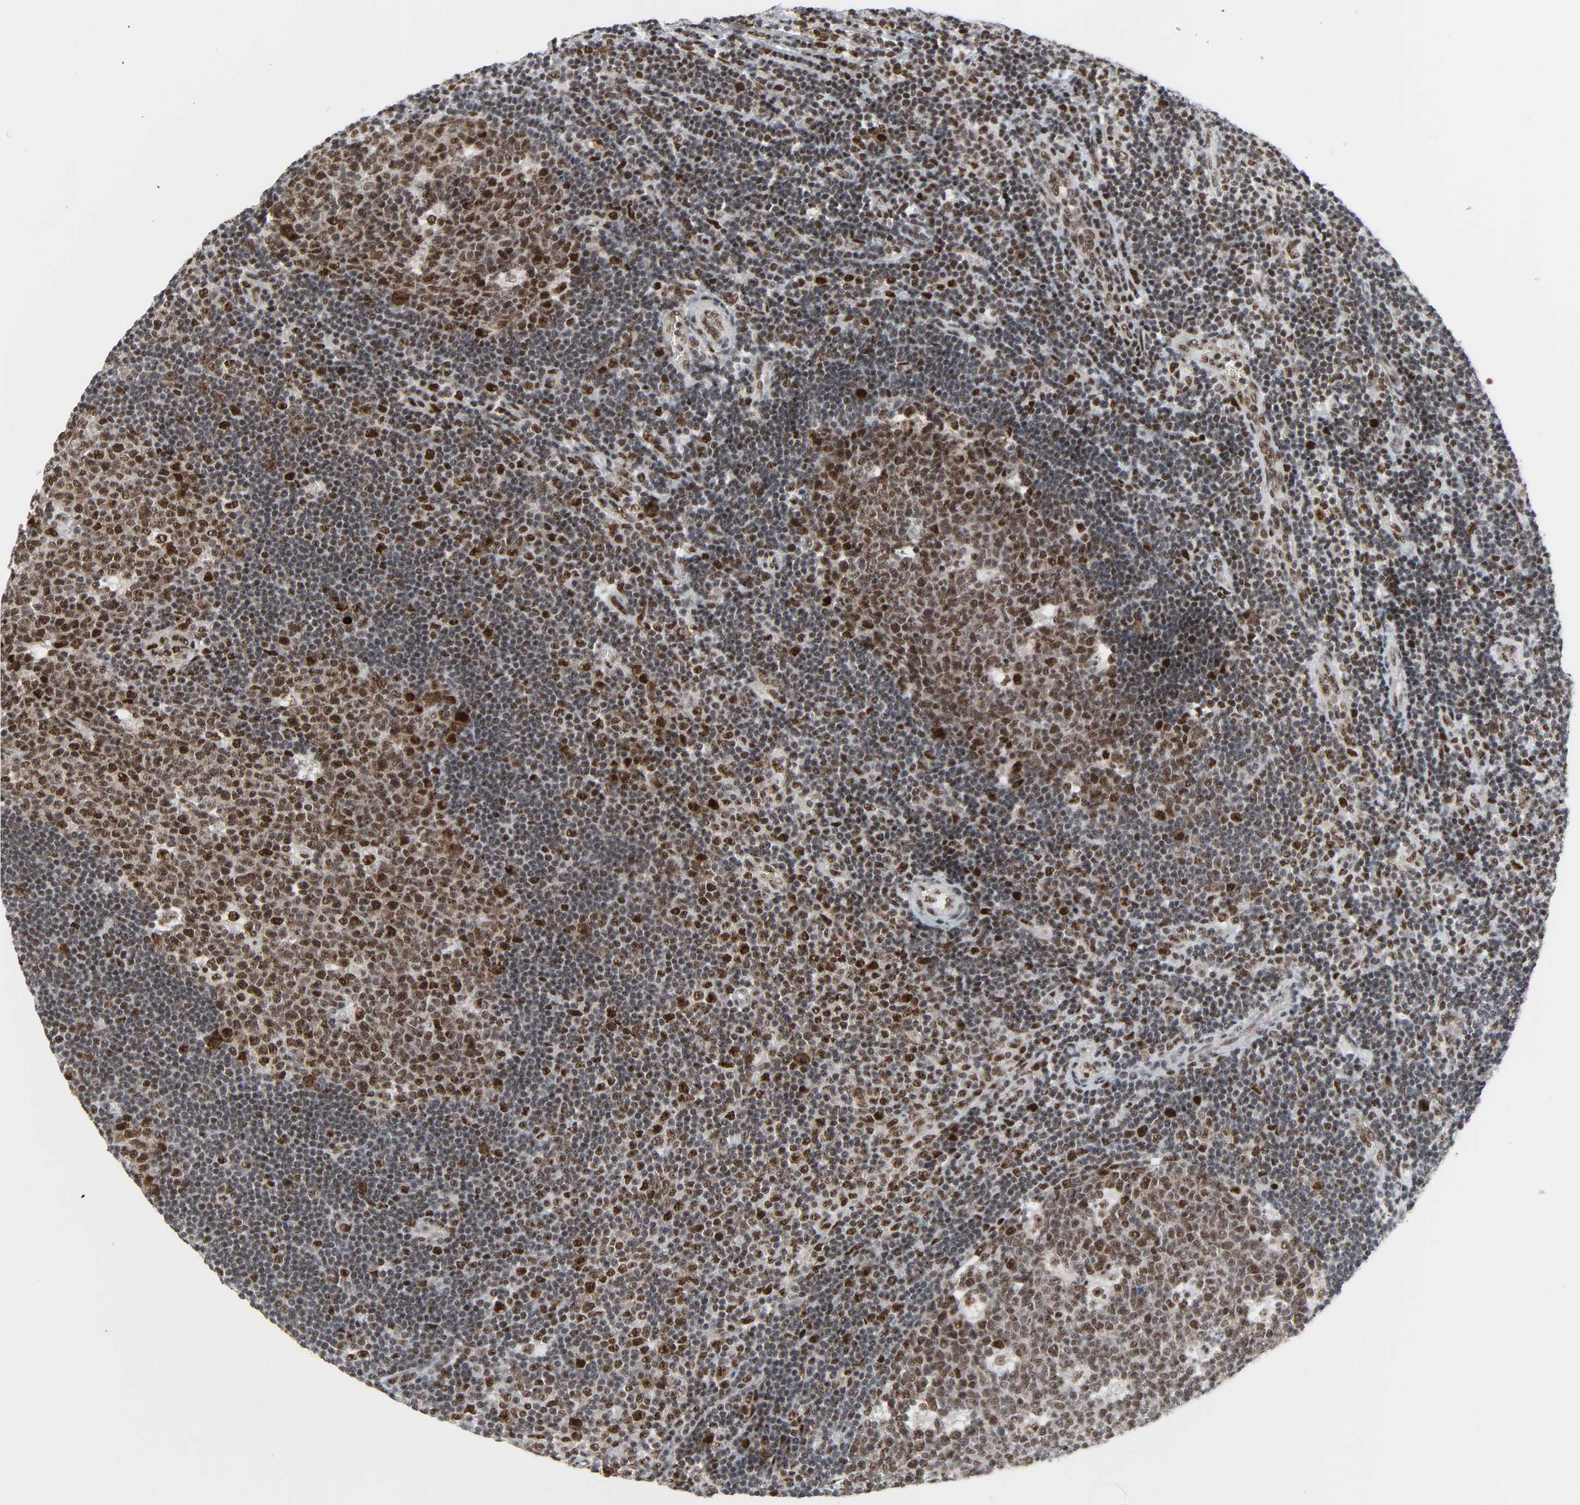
{"staining": {"intensity": "moderate", "quantity": ">75%", "location": "nuclear"}, "tissue": "lymph node", "cell_type": "Germinal center cells", "image_type": "normal", "snomed": [{"axis": "morphology", "description": "Normal tissue, NOS"}, {"axis": "topography", "description": "Lymph node"}, {"axis": "topography", "description": "Salivary gland"}], "caption": "Immunohistochemistry (IHC) image of unremarkable lymph node: human lymph node stained using IHC displays medium levels of moderate protein expression localized specifically in the nuclear of germinal center cells, appearing as a nuclear brown color.", "gene": "CDK7", "patient": {"sex": "male", "age": 8}}